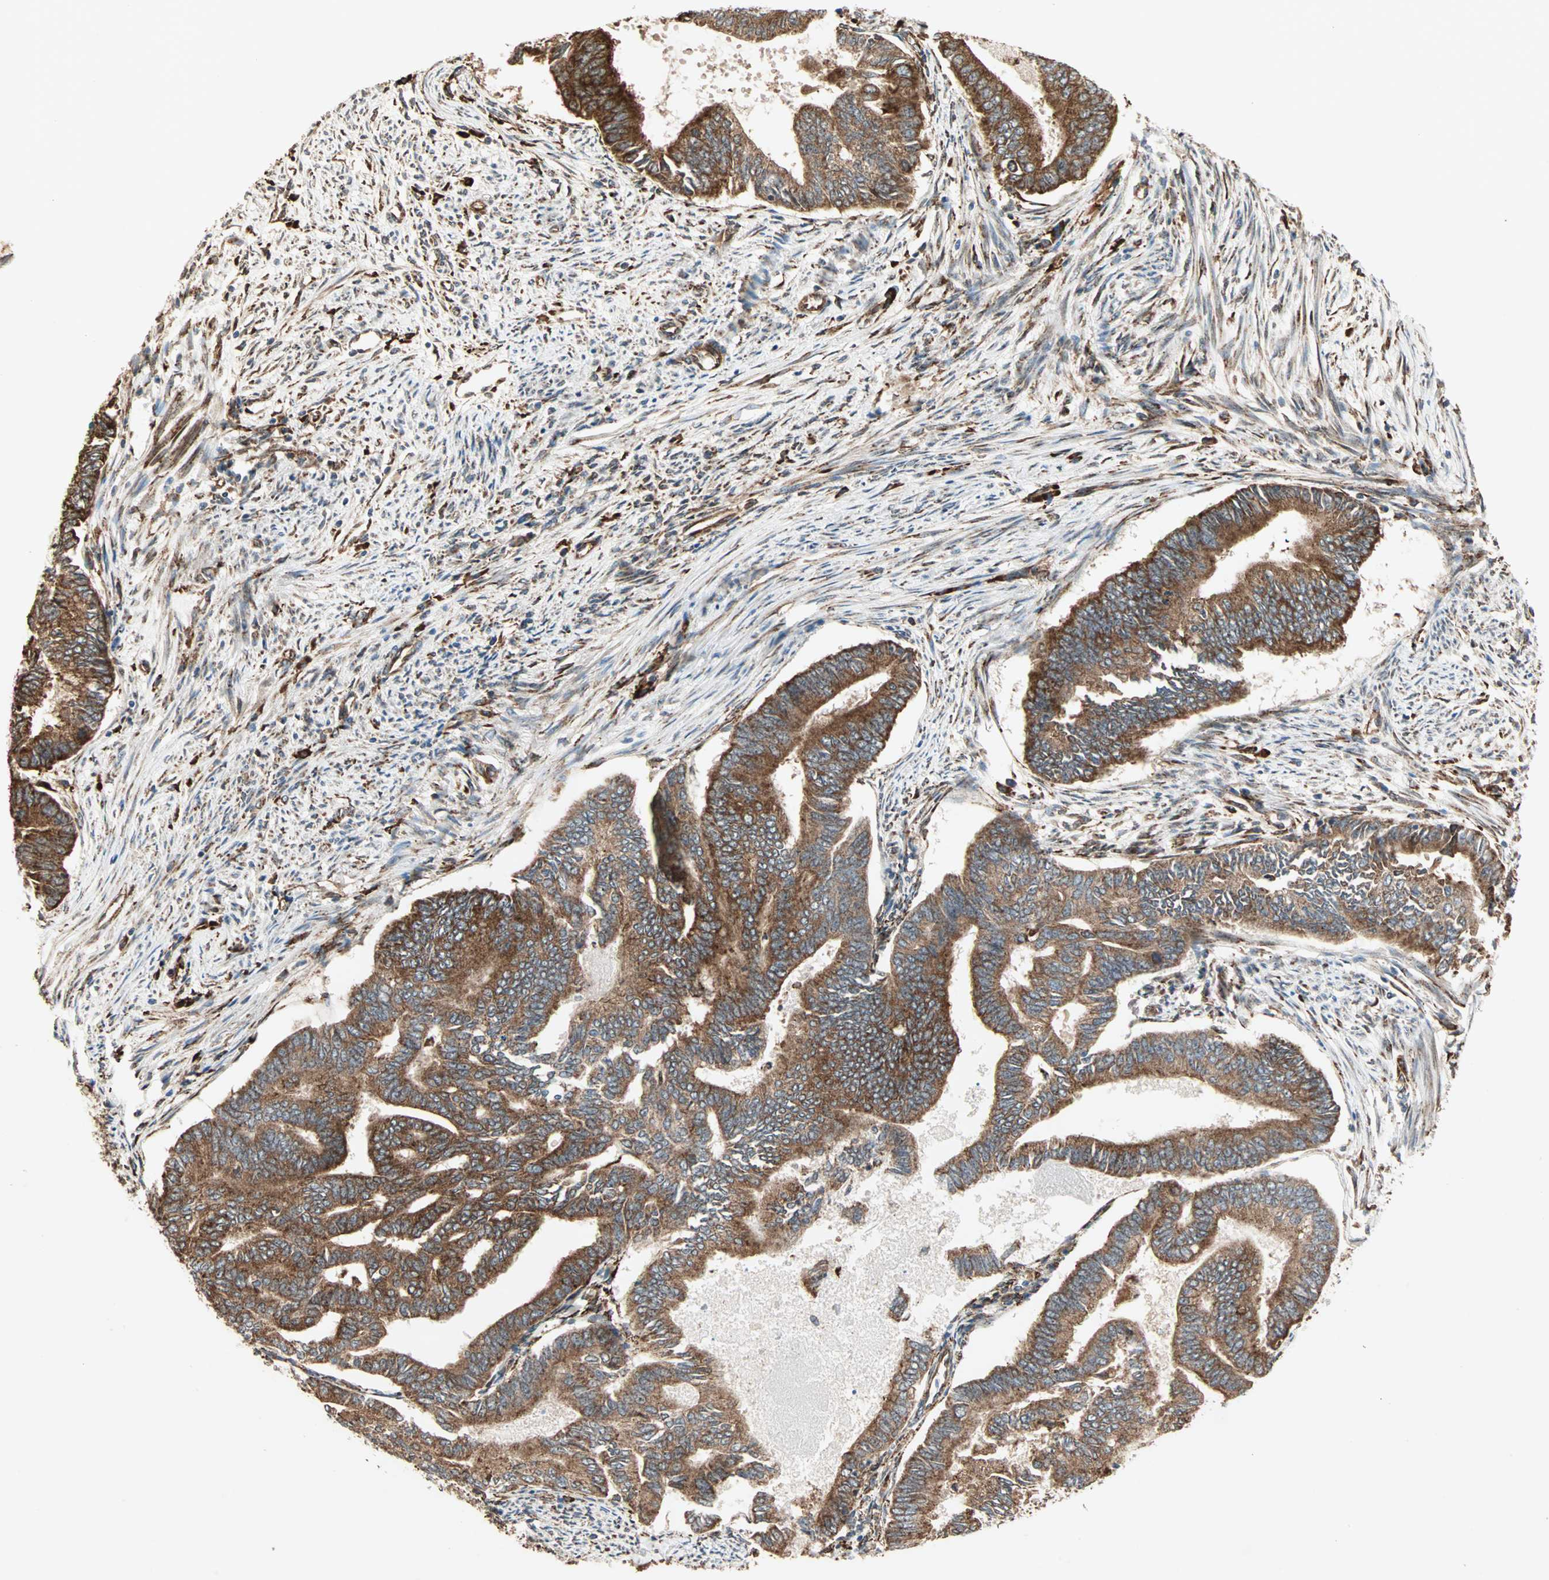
{"staining": {"intensity": "strong", "quantity": ">75%", "location": "cytoplasmic/membranous"}, "tissue": "endometrial cancer", "cell_type": "Tumor cells", "image_type": "cancer", "snomed": [{"axis": "morphology", "description": "Adenocarcinoma, NOS"}, {"axis": "topography", "description": "Endometrium"}], "caption": "Adenocarcinoma (endometrial) stained for a protein (brown) exhibits strong cytoplasmic/membranous positive positivity in about >75% of tumor cells.", "gene": "P4HA1", "patient": {"sex": "female", "age": 86}}